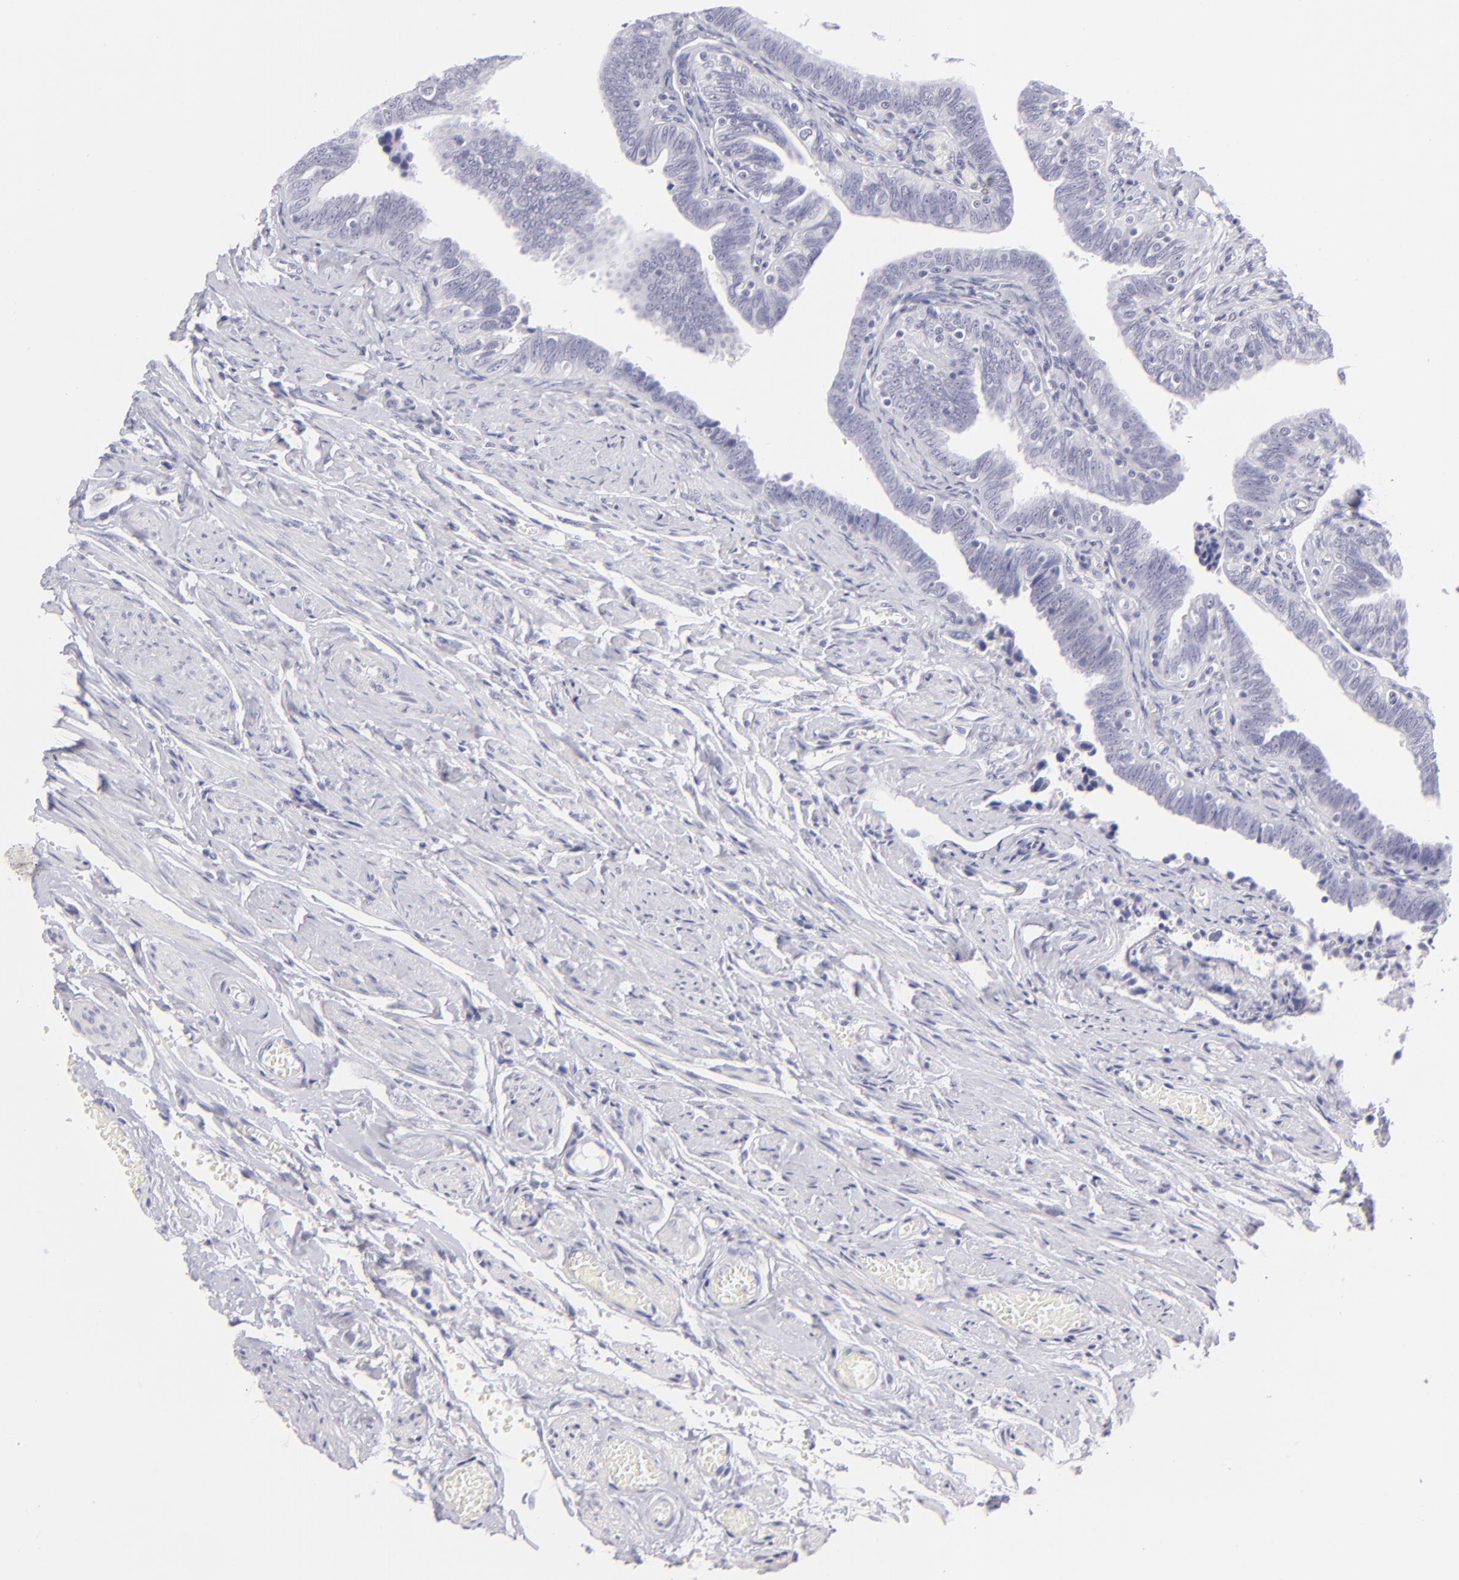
{"staining": {"intensity": "negative", "quantity": "none", "location": "none"}, "tissue": "fallopian tube", "cell_type": "Glandular cells", "image_type": "normal", "snomed": [{"axis": "morphology", "description": "Normal tissue, NOS"}, {"axis": "topography", "description": "Fallopian tube"}, {"axis": "topography", "description": "Ovary"}], "caption": "Fallopian tube was stained to show a protein in brown. There is no significant expression in glandular cells.", "gene": "FCER2", "patient": {"sex": "female", "age": 69}}